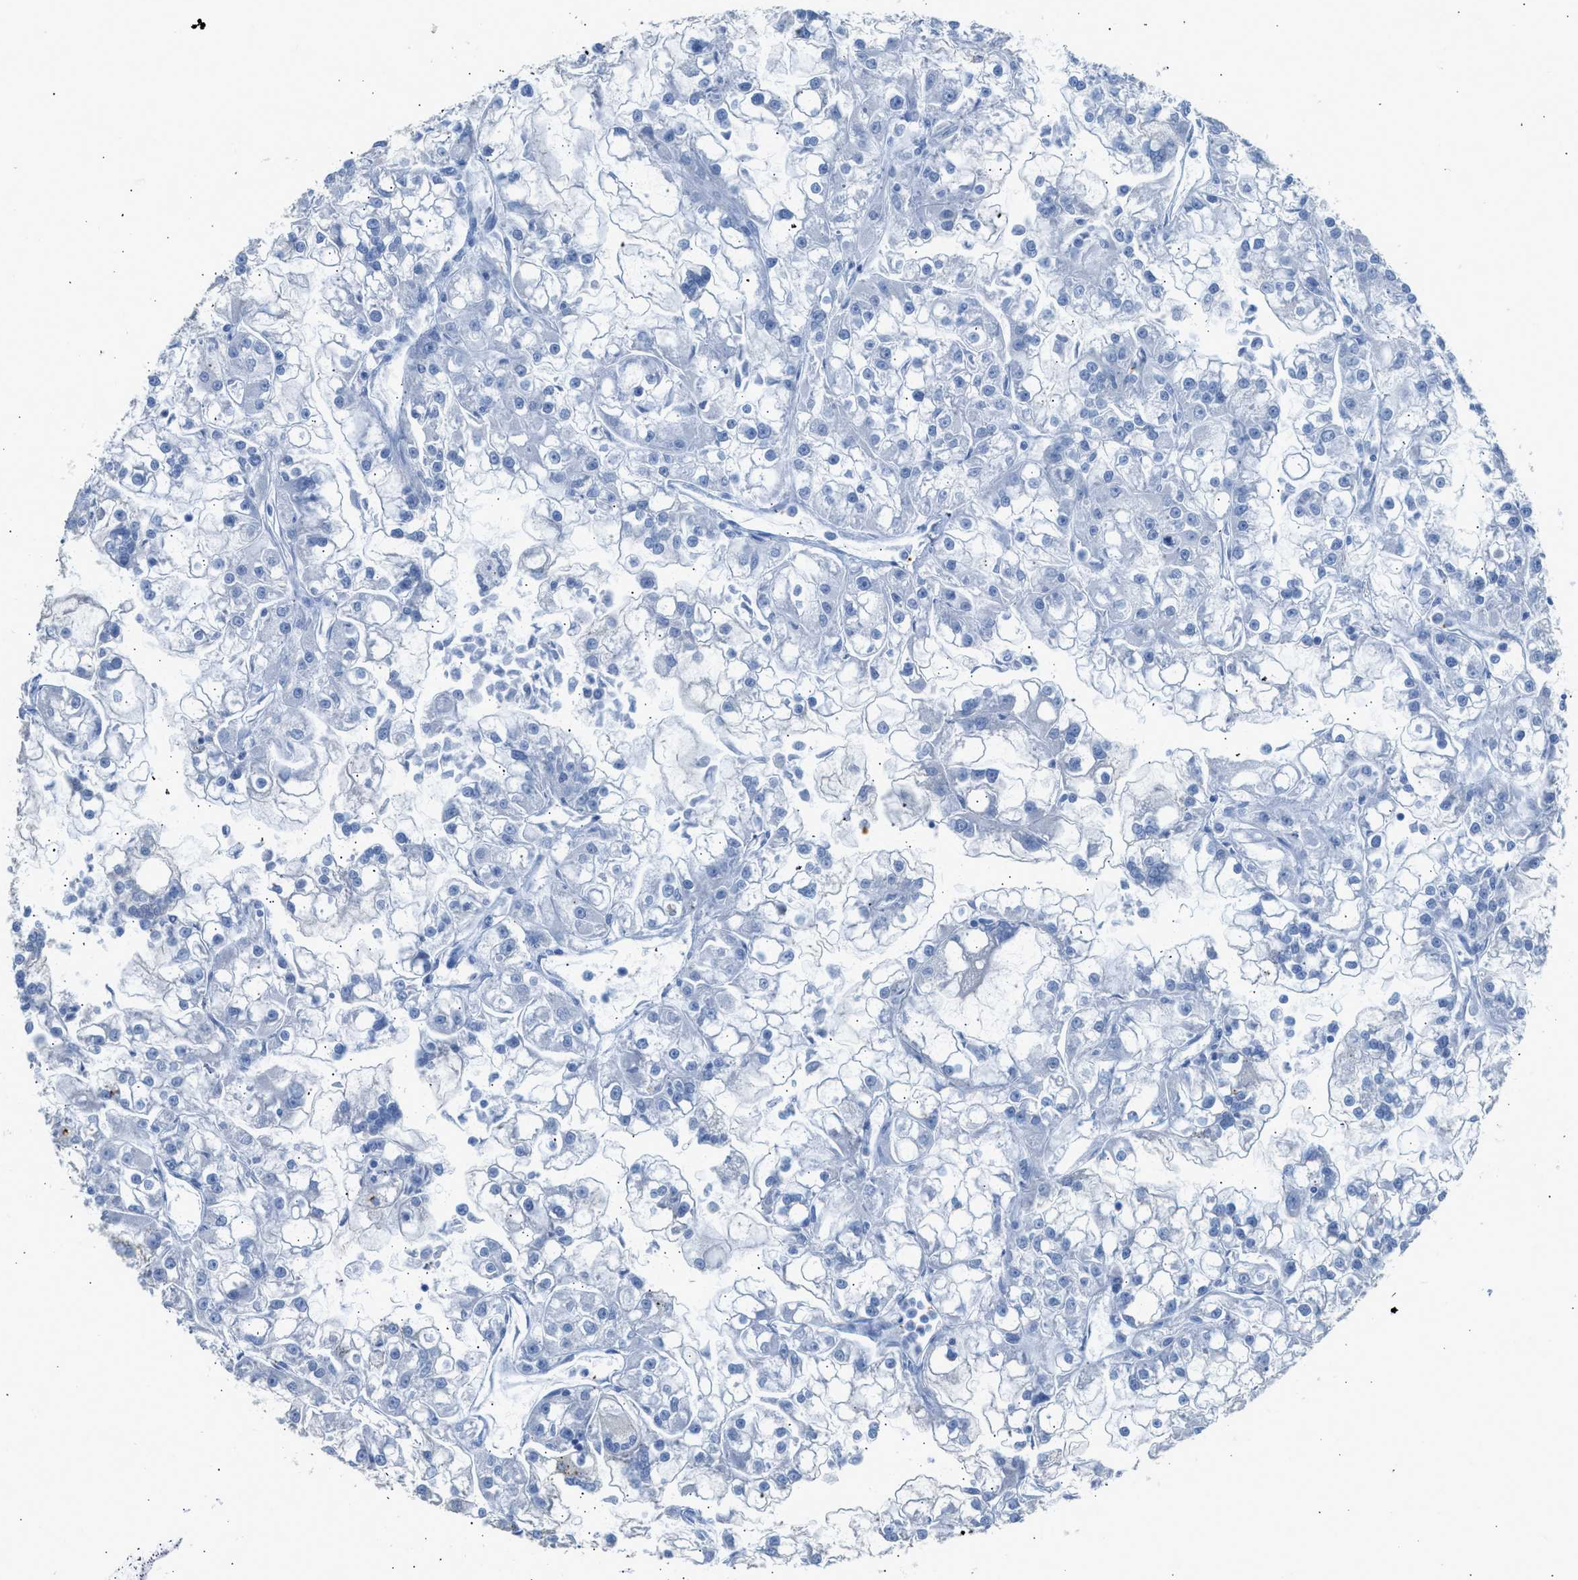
{"staining": {"intensity": "negative", "quantity": "none", "location": "none"}, "tissue": "renal cancer", "cell_type": "Tumor cells", "image_type": "cancer", "snomed": [{"axis": "morphology", "description": "Adenocarcinoma, NOS"}, {"axis": "topography", "description": "Kidney"}], "caption": "High power microscopy micrograph of an immunohistochemistry image of renal adenocarcinoma, revealing no significant positivity in tumor cells.", "gene": "FAIM2", "patient": {"sex": "female", "age": 52}}